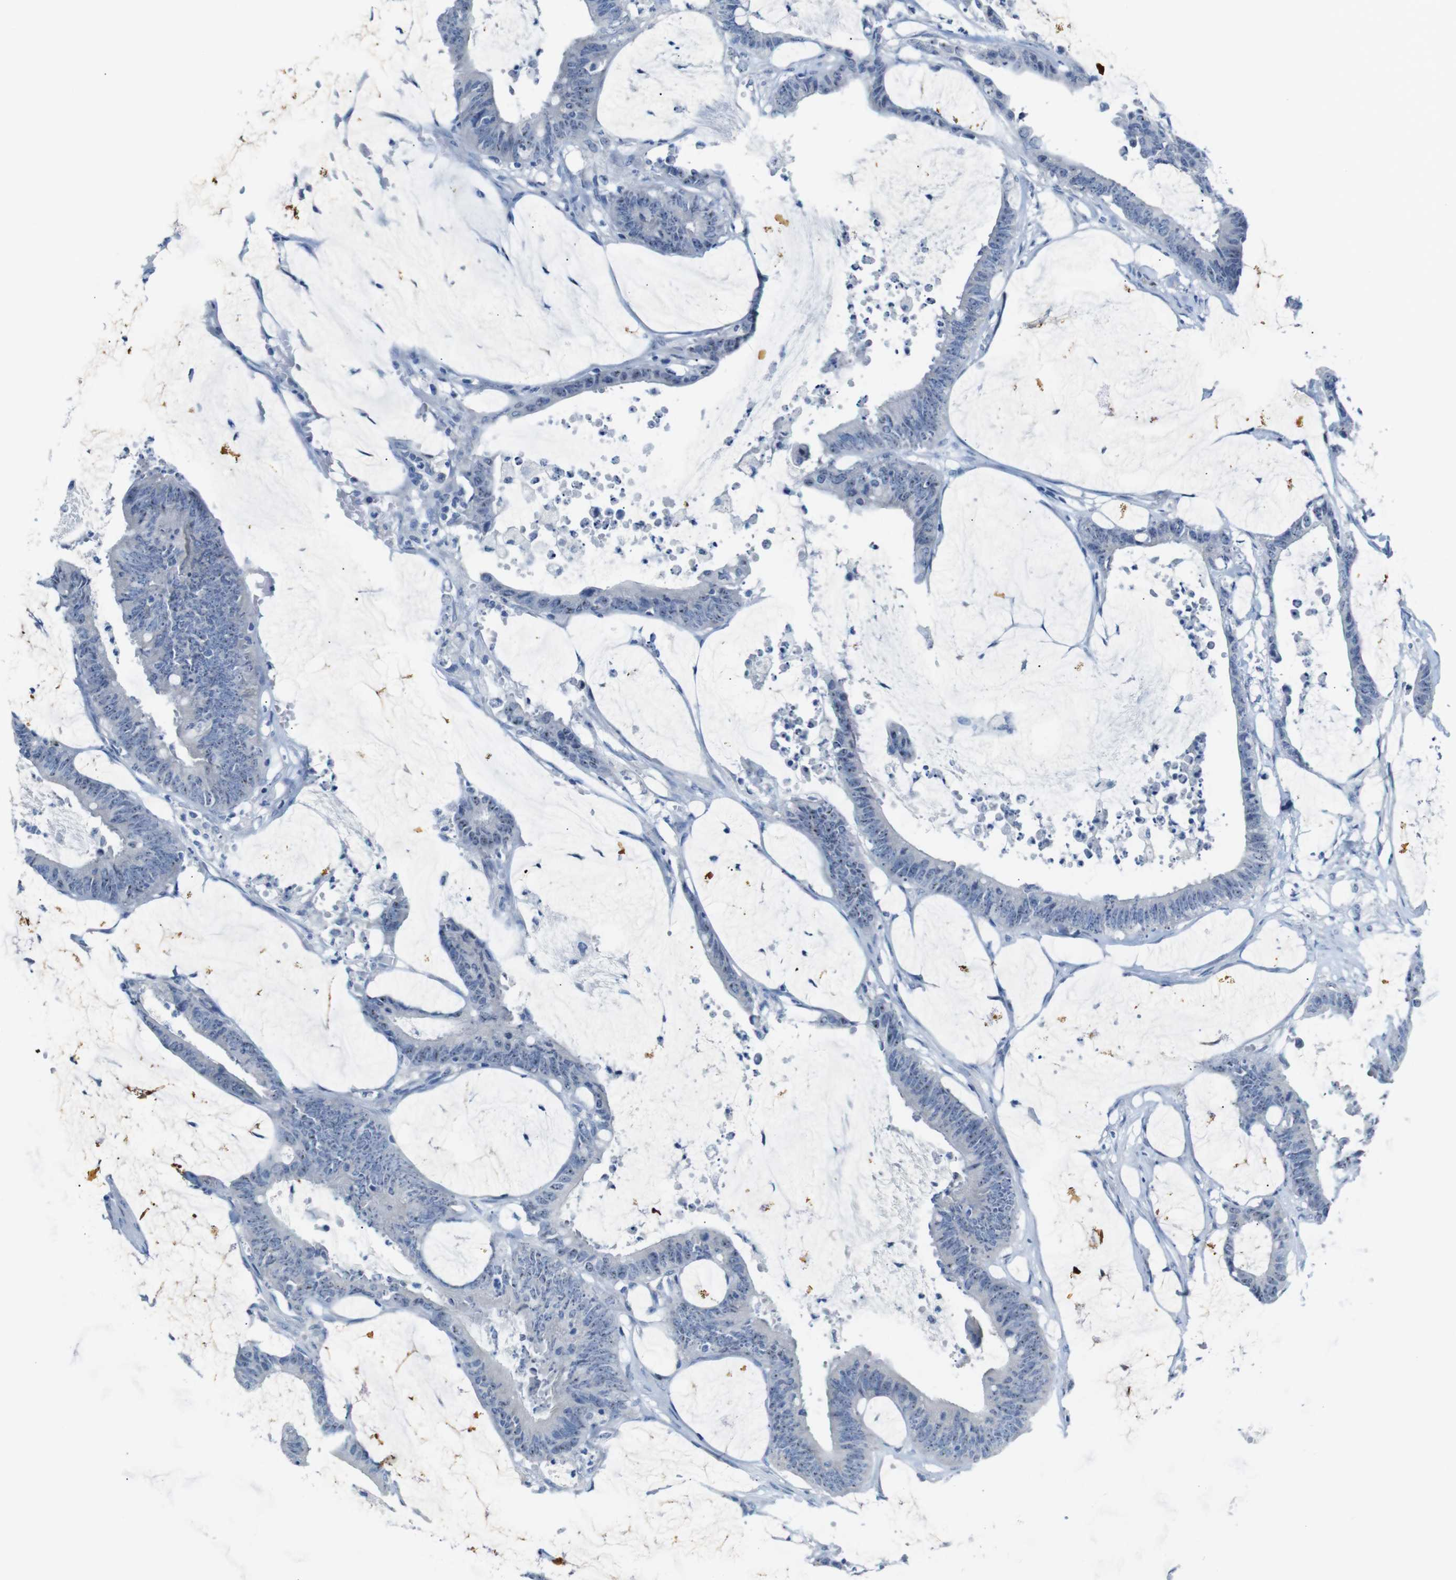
{"staining": {"intensity": "moderate", "quantity": "25%-75%", "location": "nuclear"}, "tissue": "colorectal cancer", "cell_type": "Tumor cells", "image_type": "cancer", "snomed": [{"axis": "morphology", "description": "Adenocarcinoma, NOS"}, {"axis": "topography", "description": "Rectum"}], "caption": "Immunohistochemistry (IHC) (DAB) staining of colorectal cancer demonstrates moderate nuclear protein expression in about 25%-75% of tumor cells.", "gene": "C1orf210", "patient": {"sex": "female", "age": 66}}